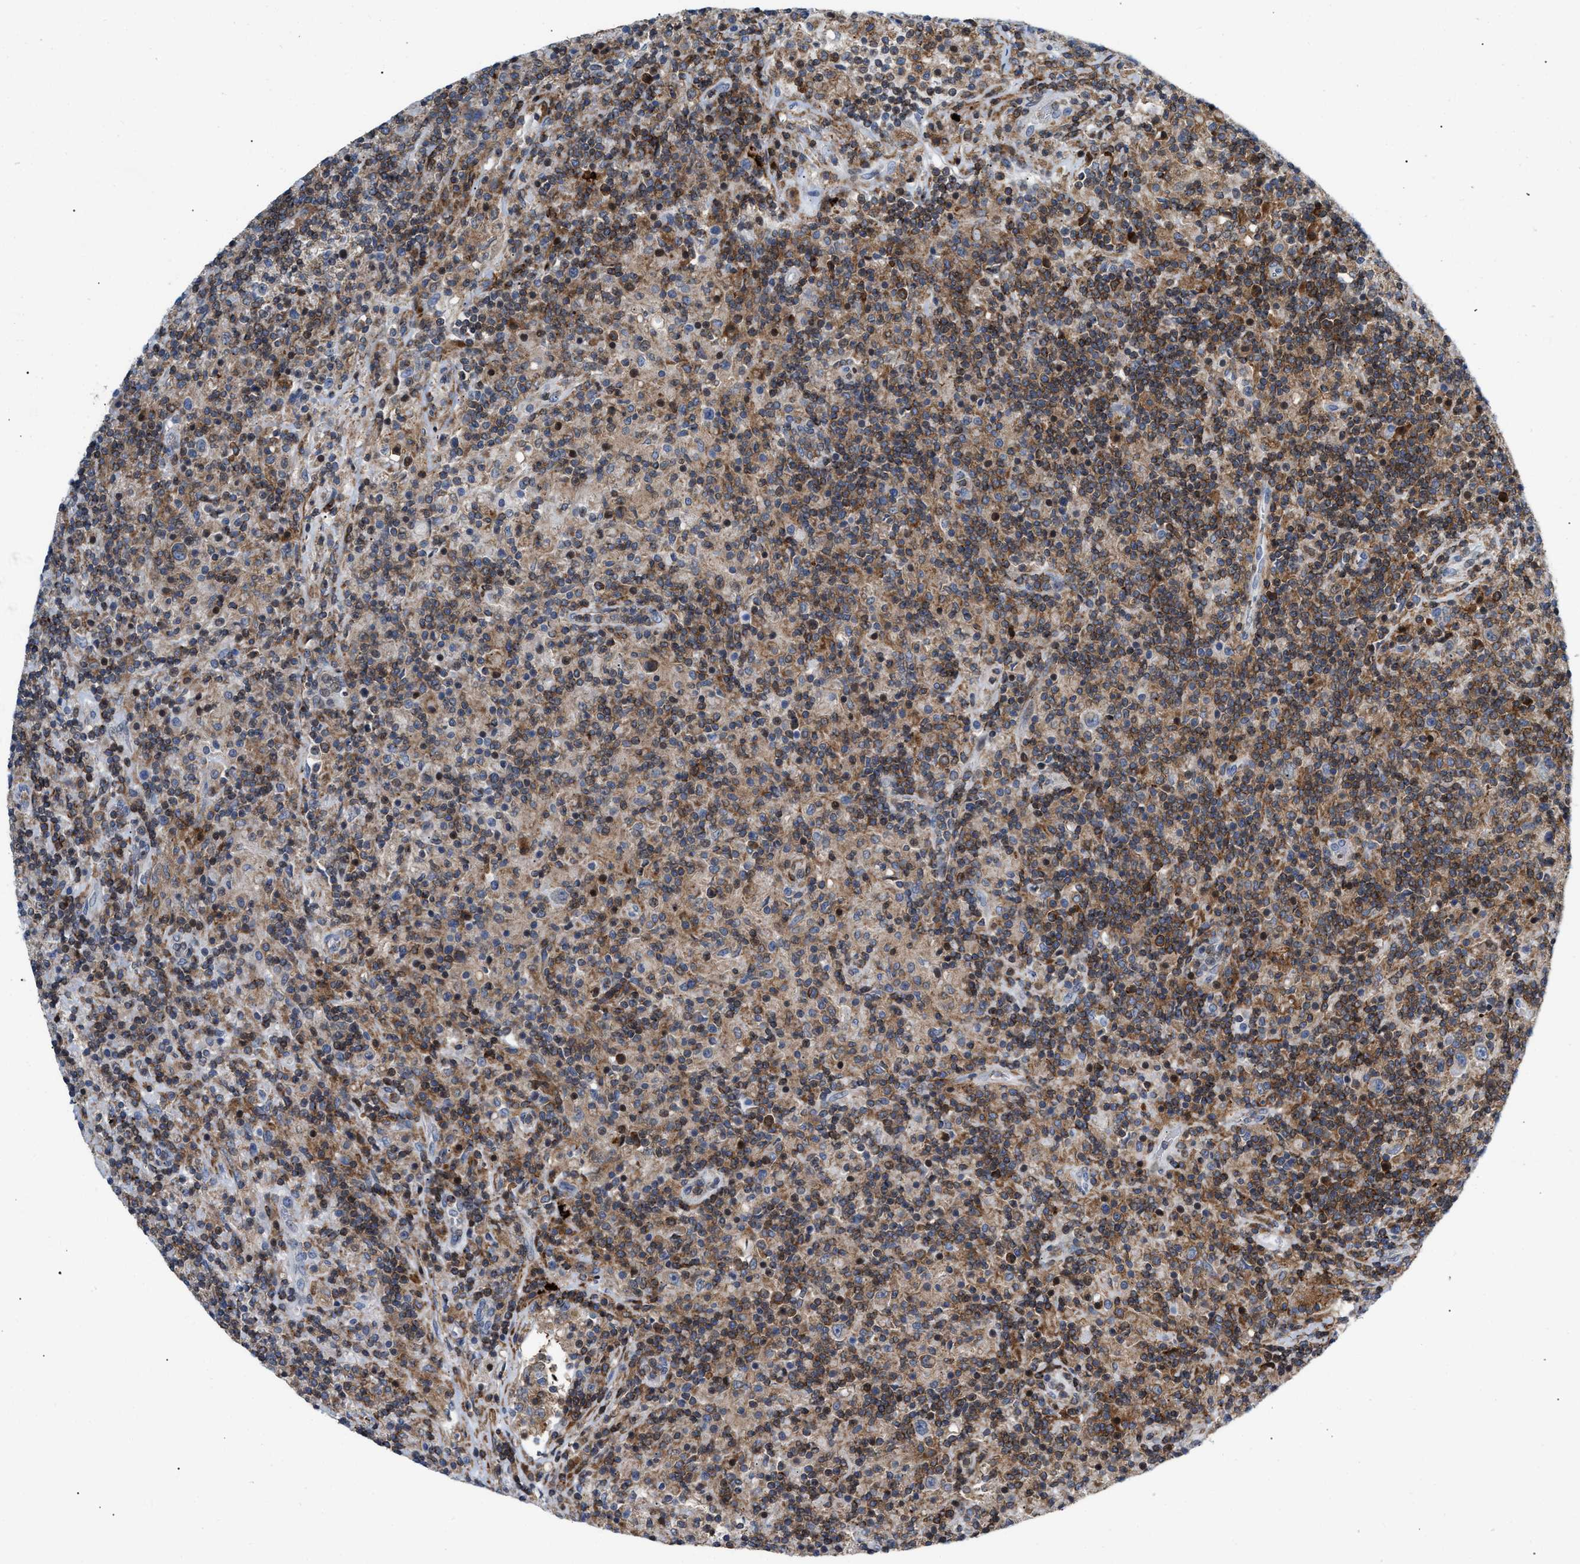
{"staining": {"intensity": "weak", "quantity": "<25%", "location": "cytoplasmic/membranous"}, "tissue": "lymphoma", "cell_type": "Tumor cells", "image_type": "cancer", "snomed": [{"axis": "morphology", "description": "Hodgkin's disease, NOS"}, {"axis": "topography", "description": "Lymph node"}], "caption": "Tumor cells show no significant staining in lymphoma.", "gene": "ATP9A", "patient": {"sex": "male", "age": 70}}